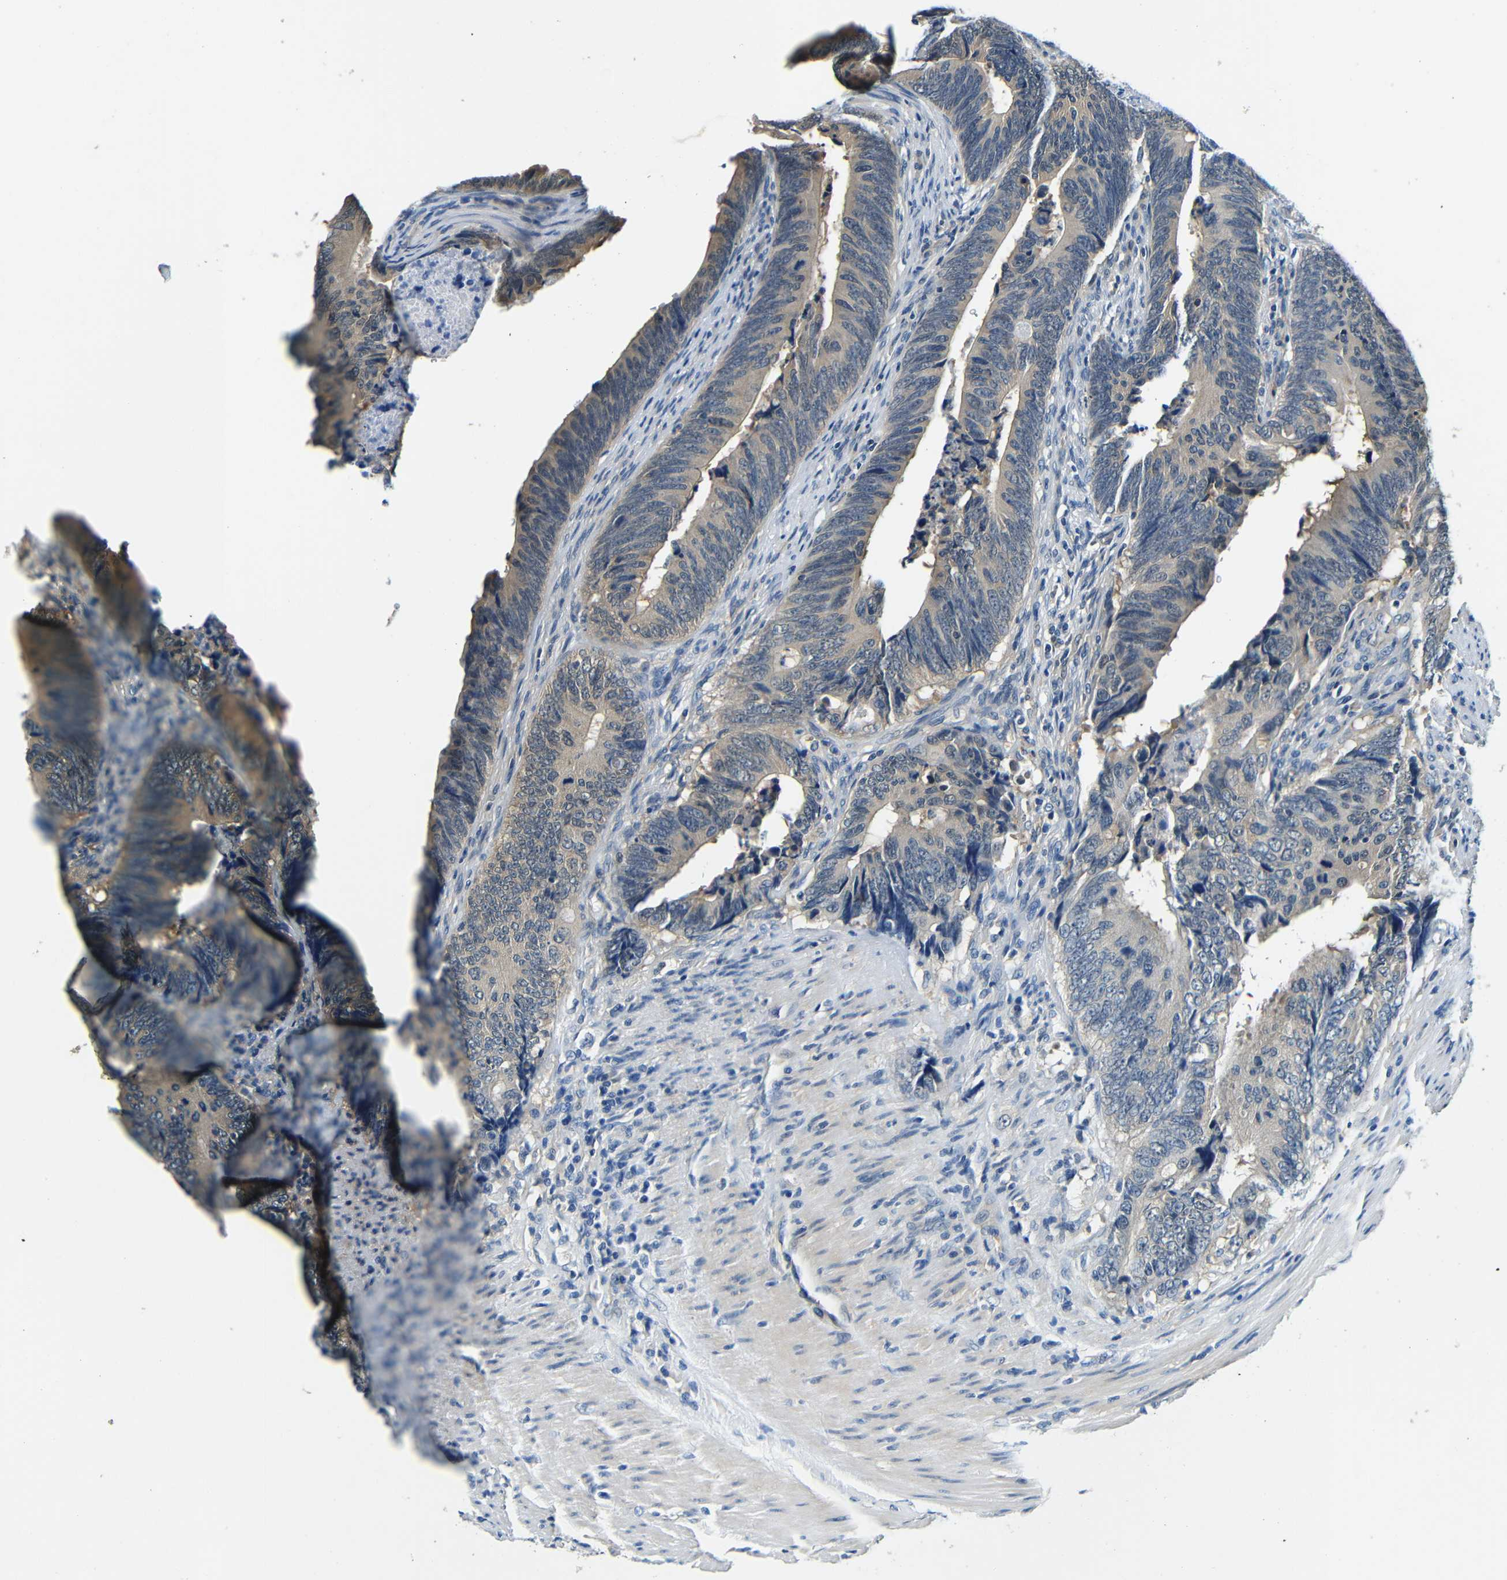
{"staining": {"intensity": "weak", "quantity": ">75%", "location": "cytoplasmic/membranous"}, "tissue": "colorectal cancer", "cell_type": "Tumor cells", "image_type": "cancer", "snomed": [{"axis": "morphology", "description": "Normal tissue, NOS"}, {"axis": "morphology", "description": "Adenocarcinoma, NOS"}, {"axis": "topography", "description": "Colon"}], "caption": "High-power microscopy captured an IHC micrograph of colorectal cancer, revealing weak cytoplasmic/membranous expression in about >75% of tumor cells.", "gene": "ADAP1", "patient": {"sex": "male", "age": 56}}